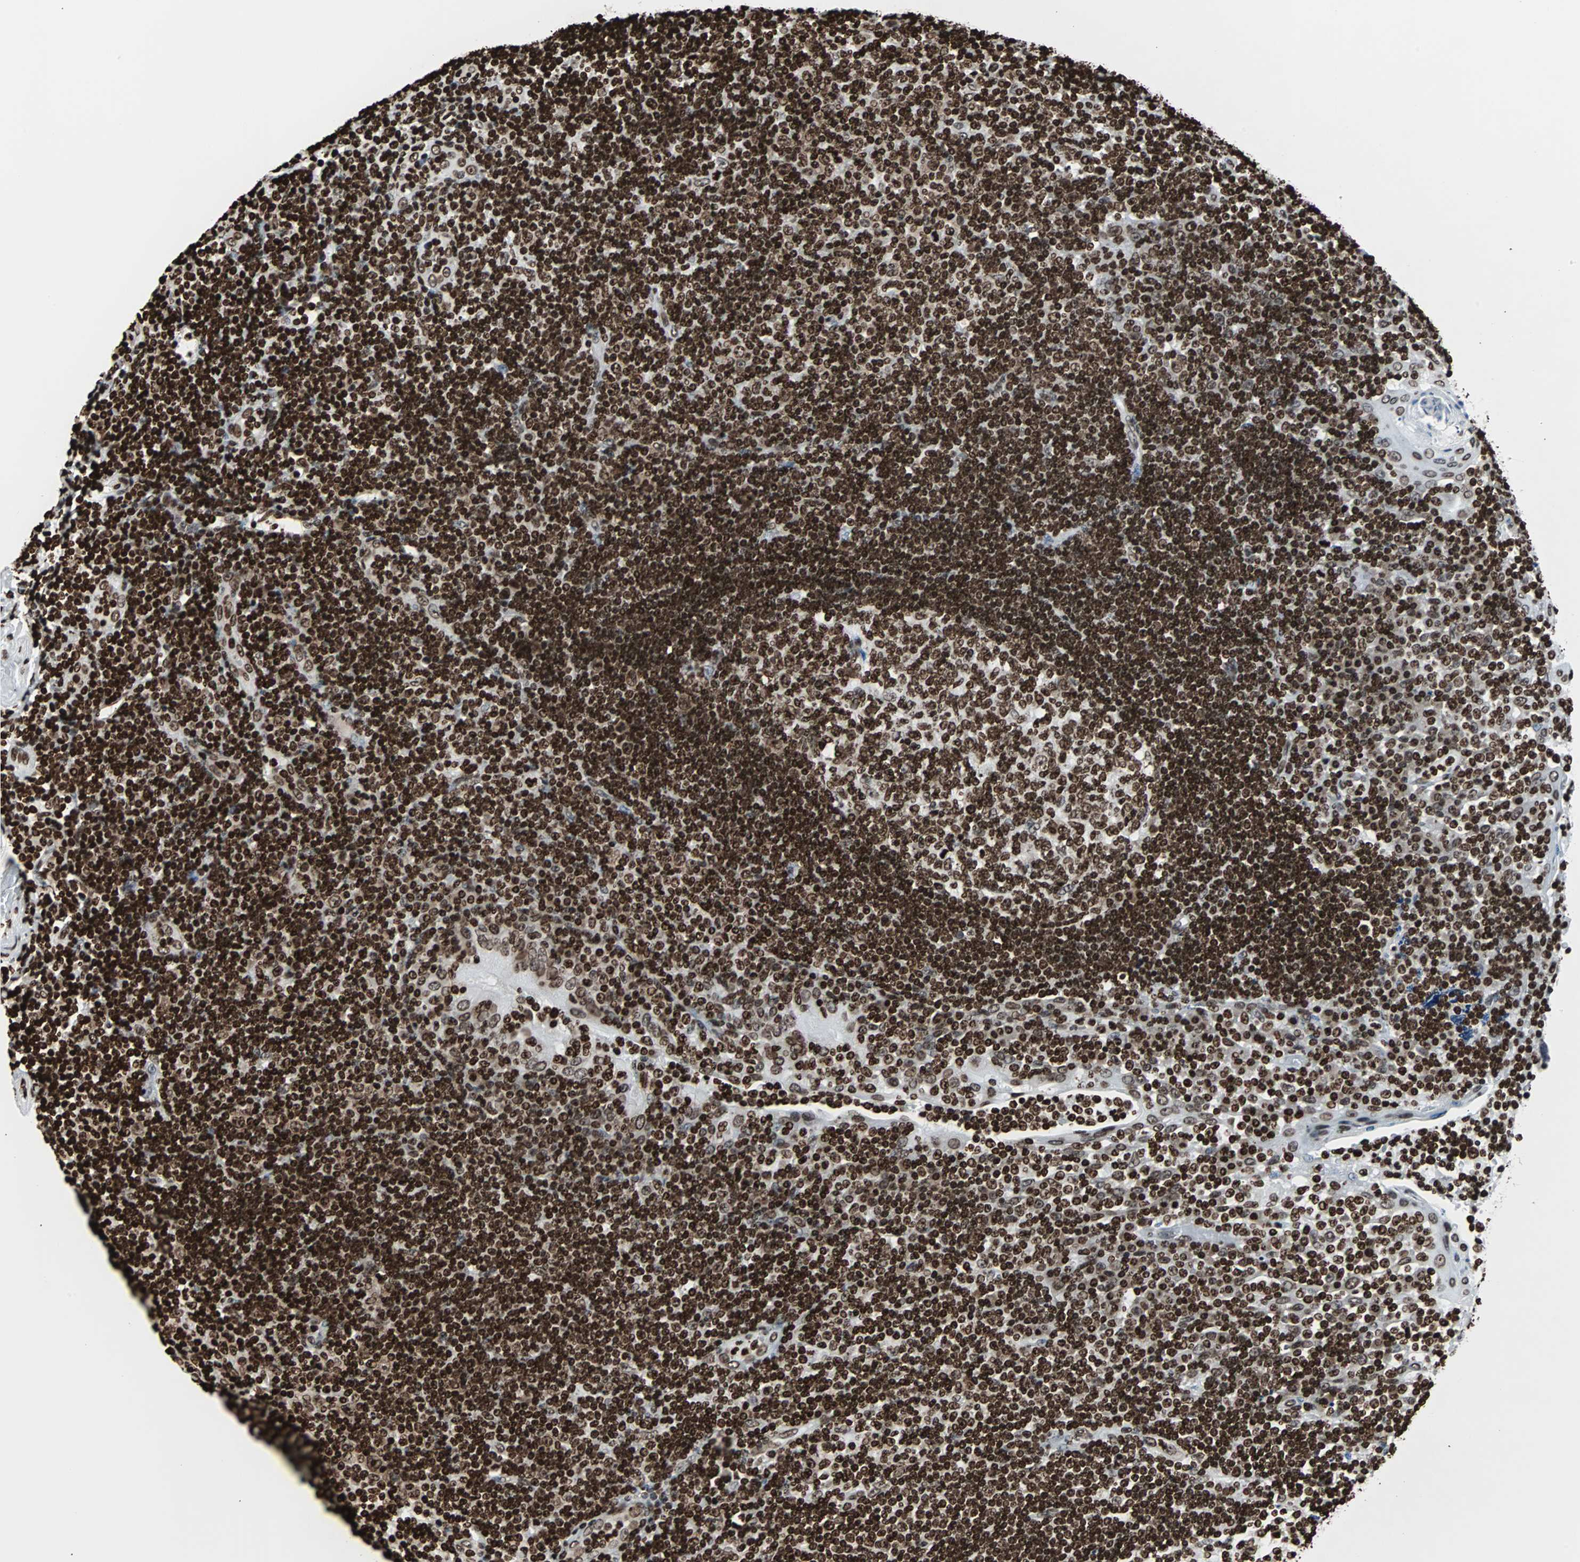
{"staining": {"intensity": "strong", "quantity": ">75%", "location": "nuclear"}, "tissue": "tonsil", "cell_type": "Germinal center cells", "image_type": "normal", "snomed": [{"axis": "morphology", "description": "Normal tissue, NOS"}, {"axis": "topography", "description": "Tonsil"}], "caption": "Benign tonsil demonstrates strong nuclear staining in approximately >75% of germinal center cells.", "gene": "H2BC18", "patient": {"sex": "female", "age": 40}}